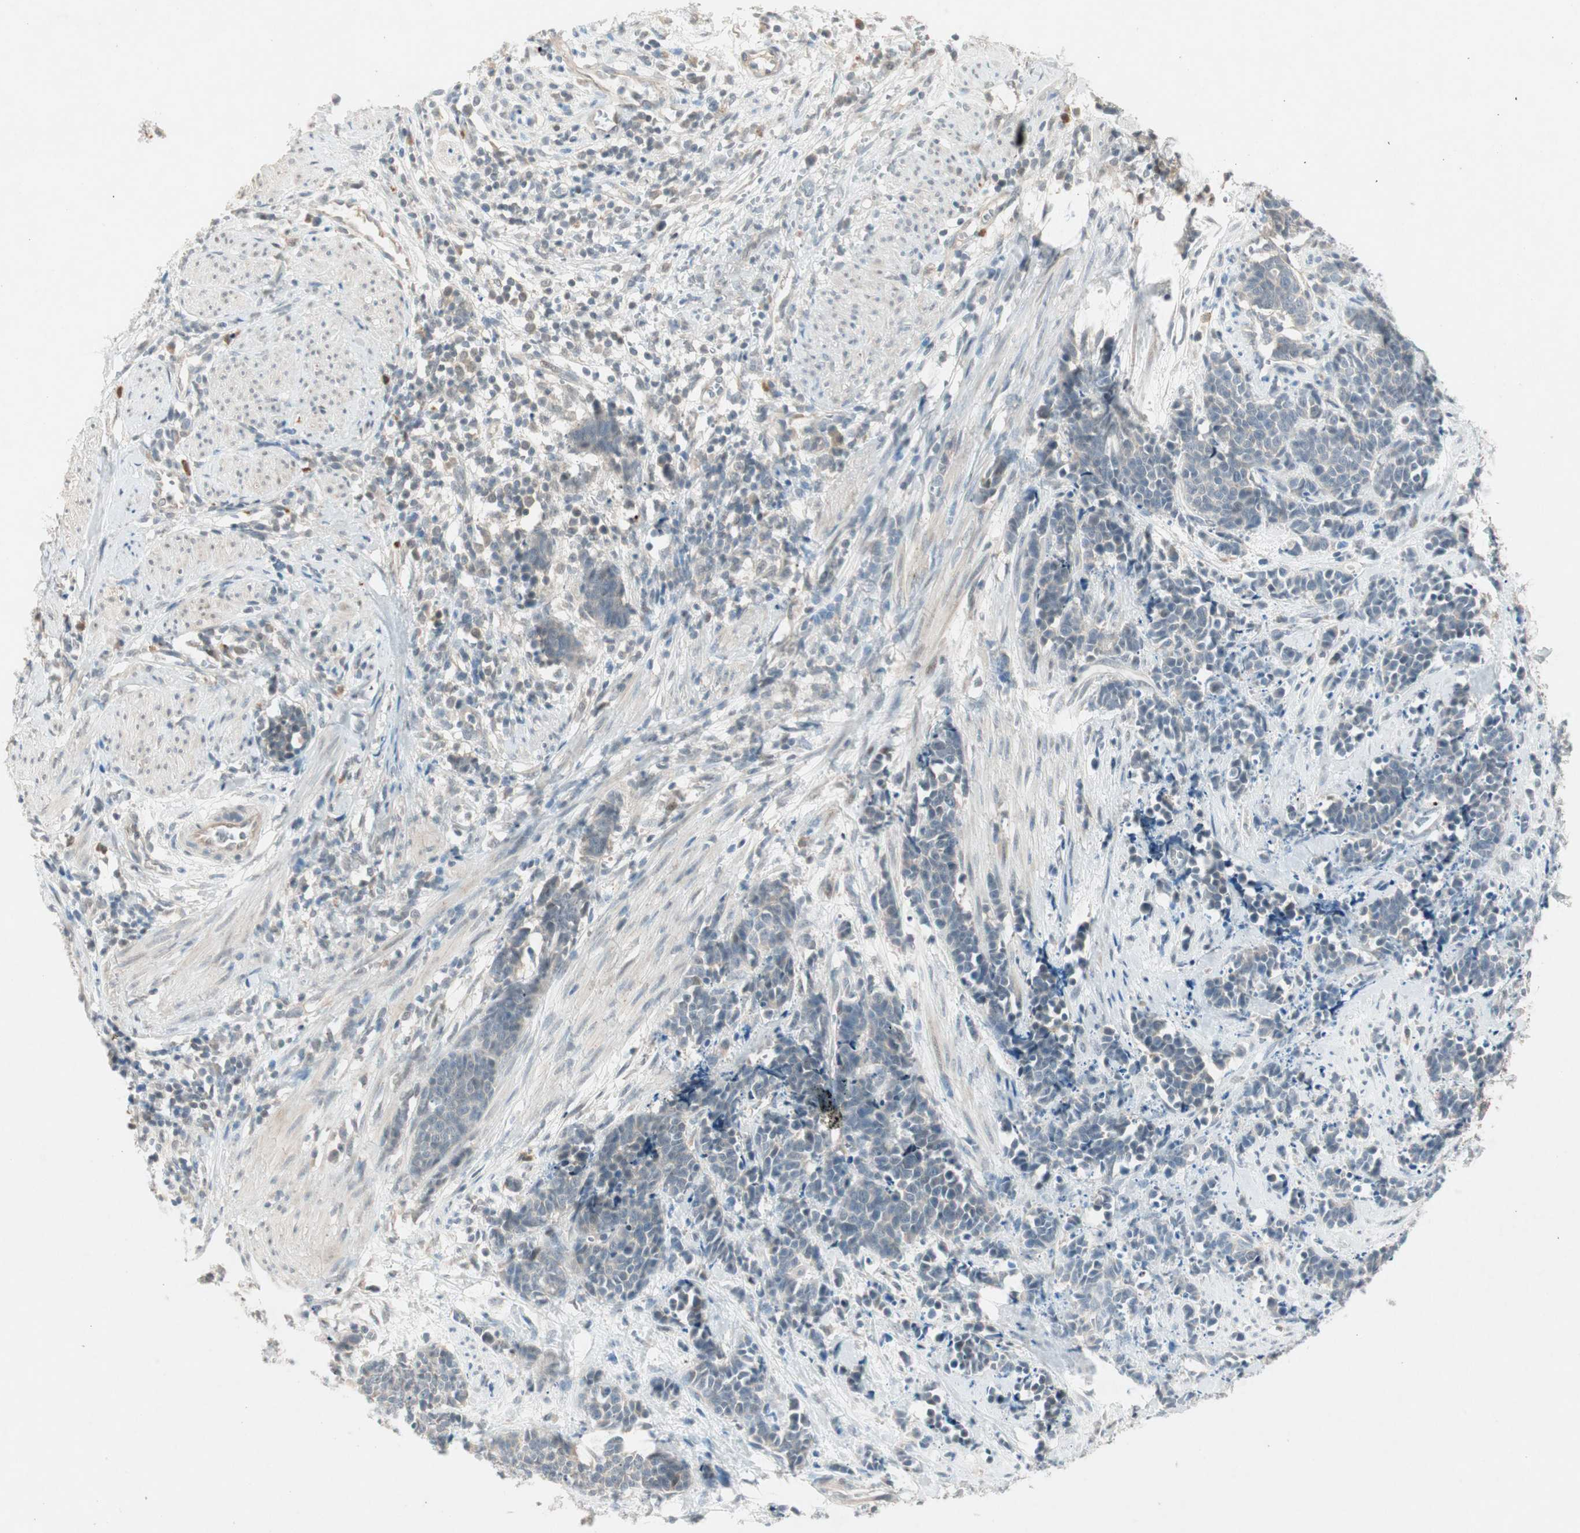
{"staining": {"intensity": "weak", "quantity": "25%-75%", "location": "cytoplasmic/membranous"}, "tissue": "cervical cancer", "cell_type": "Tumor cells", "image_type": "cancer", "snomed": [{"axis": "morphology", "description": "Squamous cell carcinoma, NOS"}, {"axis": "topography", "description": "Cervix"}], "caption": "Immunohistochemistry micrograph of neoplastic tissue: cervical cancer (squamous cell carcinoma) stained using IHC shows low levels of weak protein expression localized specifically in the cytoplasmic/membranous of tumor cells, appearing as a cytoplasmic/membranous brown color.", "gene": "RTL6", "patient": {"sex": "female", "age": 35}}